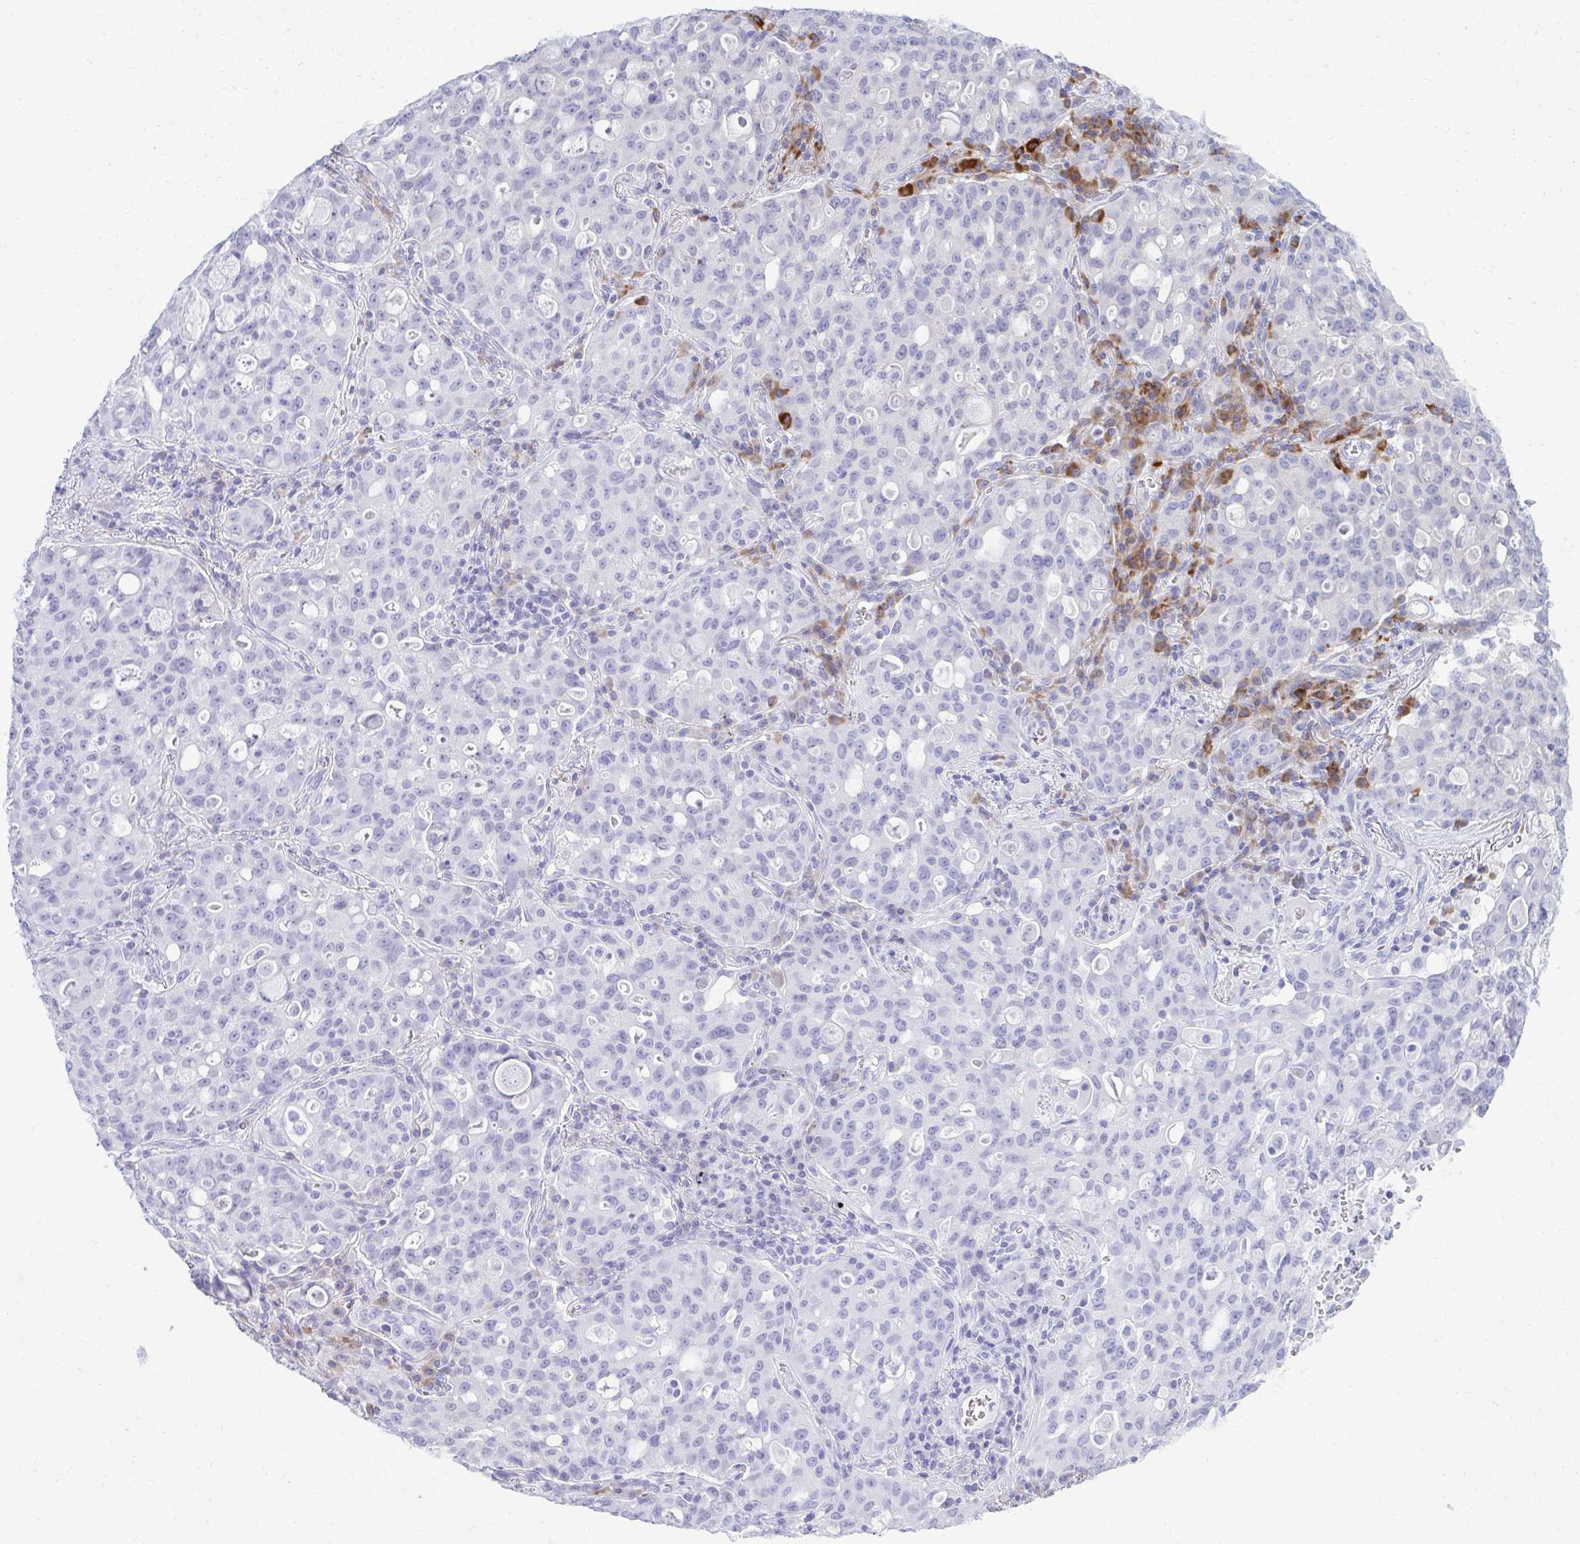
{"staining": {"intensity": "negative", "quantity": "none", "location": "none"}, "tissue": "lung cancer", "cell_type": "Tumor cells", "image_type": "cancer", "snomed": [{"axis": "morphology", "description": "Adenocarcinoma, NOS"}, {"axis": "topography", "description": "Lung"}], "caption": "Immunohistochemical staining of human lung cancer (adenocarcinoma) displays no significant staining in tumor cells.", "gene": "TSPEAR", "patient": {"sex": "female", "age": 44}}